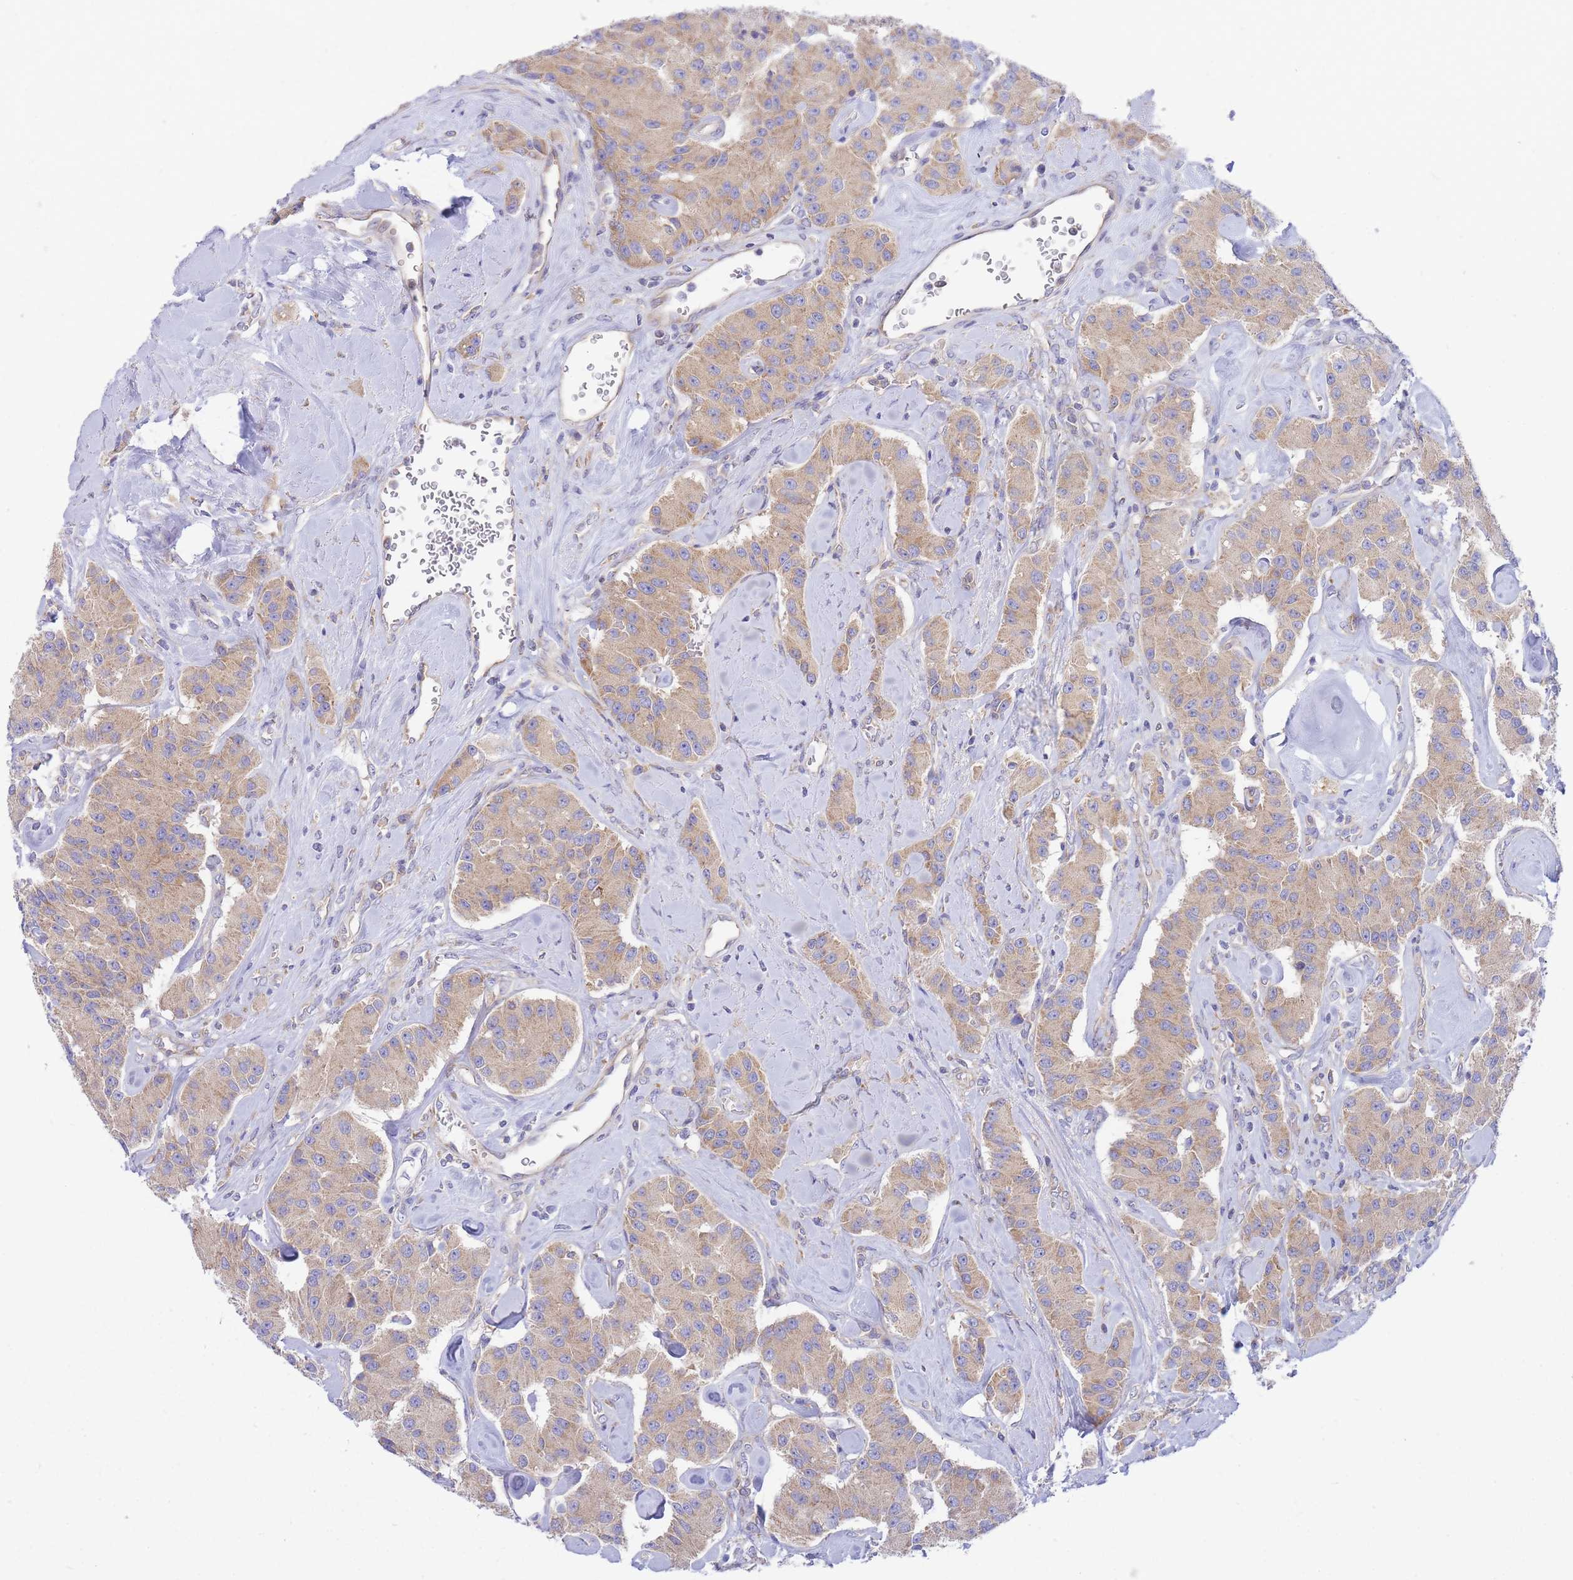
{"staining": {"intensity": "weak", "quantity": ">75%", "location": "cytoplasmic/membranous"}, "tissue": "carcinoid", "cell_type": "Tumor cells", "image_type": "cancer", "snomed": [{"axis": "morphology", "description": "Carcinoid, malignant, NOS"}, {"axis": "topography", "description": "Pancreas"}], "caption": "A brown stain highlights weak cytoplasmic/membranous positivity of a protein in carcinoid tumor cells.", "gene": "SH2B2", "patient": {"sex": "male", "age": 41}}